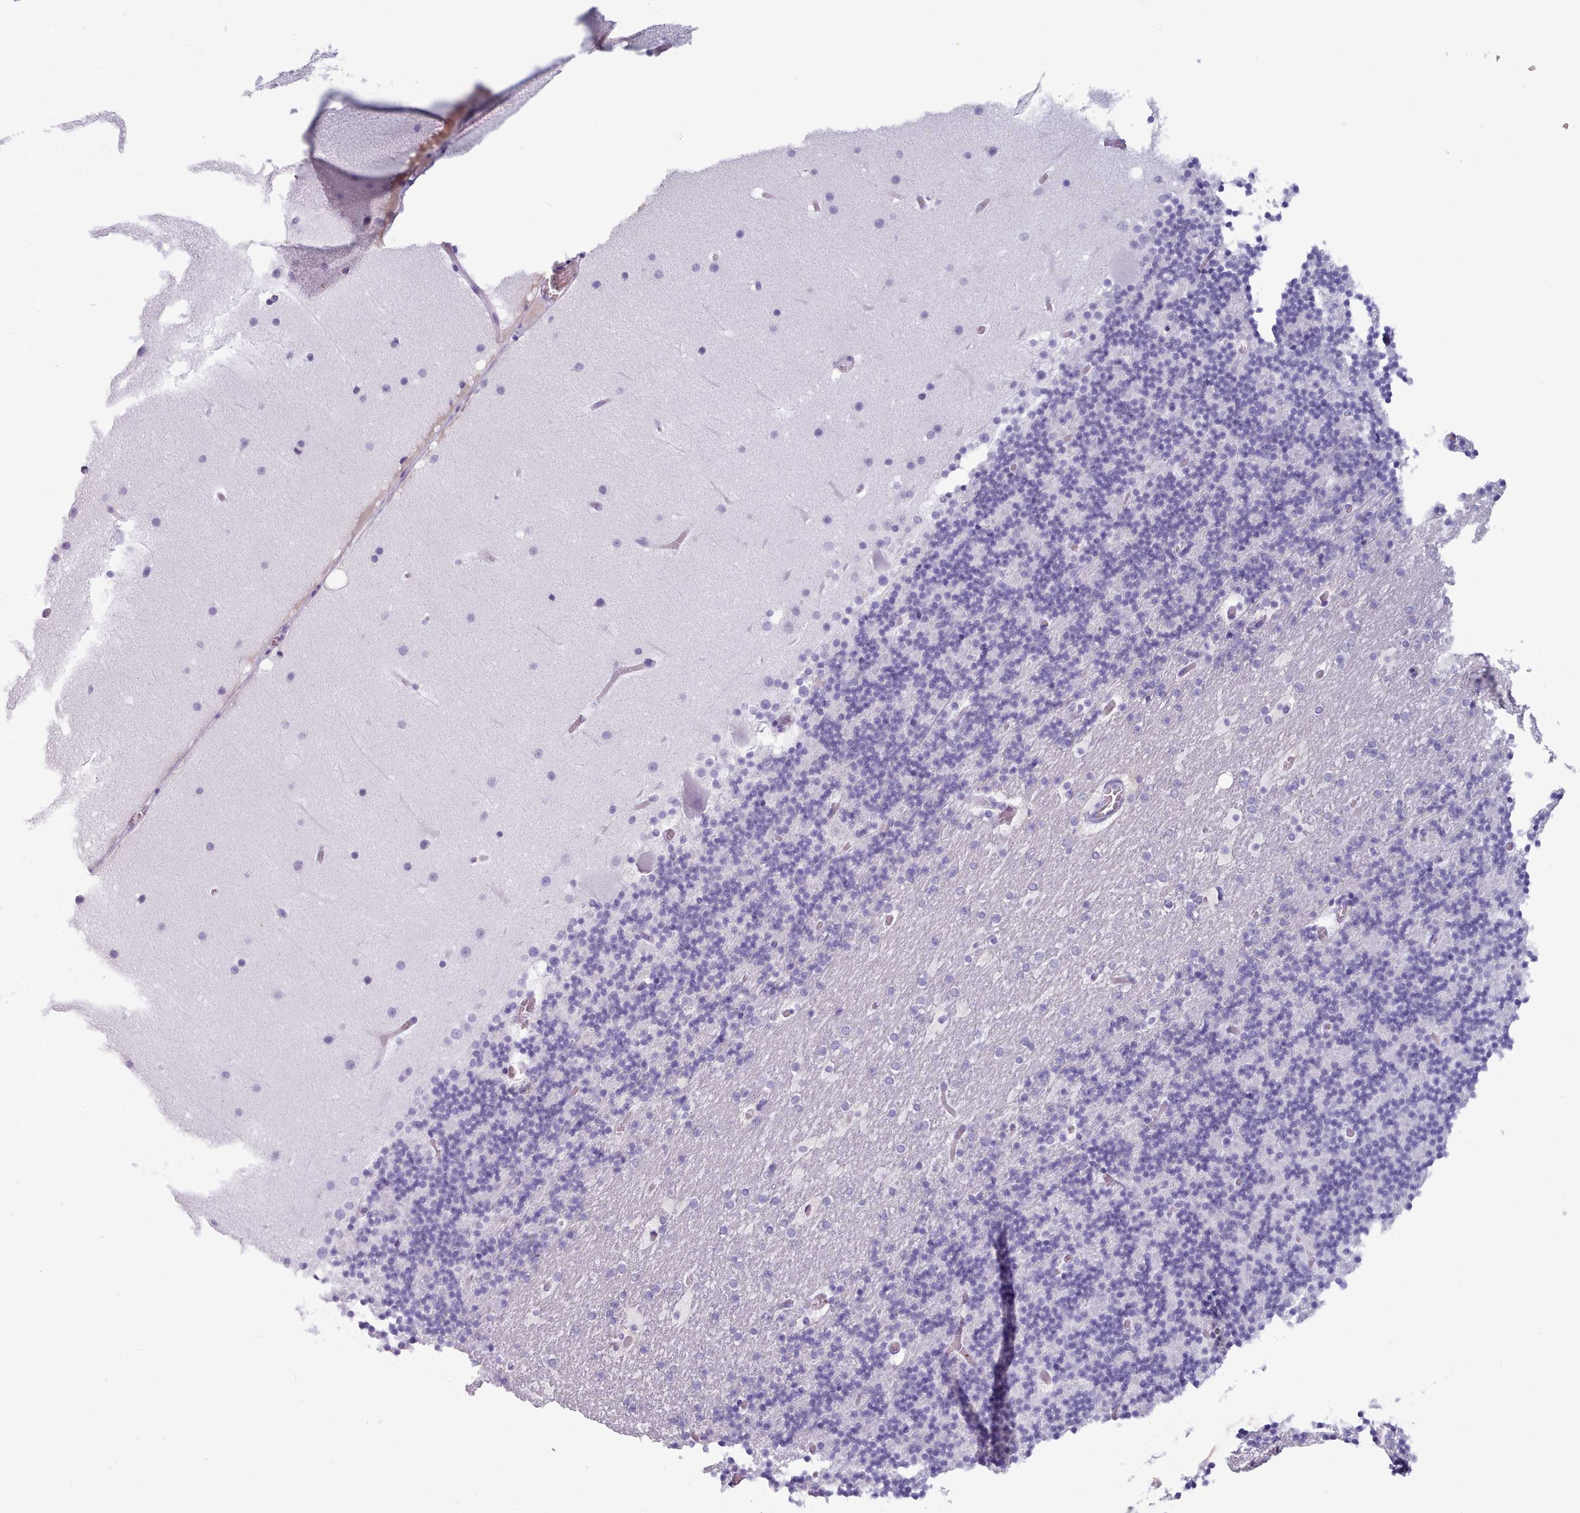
{"staining": {"intensity": "negative", "quantity": "none", "location": "none"}, "tissue": "cerebellum", "cell_type": "Cells in granular layer", "image_type": "normal", "snomed": [{"axis": "morphology", "description": "Normal tissue, NOS"}, {"axis": "topography", "description": "Cerebellum"}], "caption": "A photomicrograph of cerebellum stained for a protein displays no brown staining in cells in granular layer.", "gene": "ZNF43", "patient": {"sex": "male", "age": 57}}